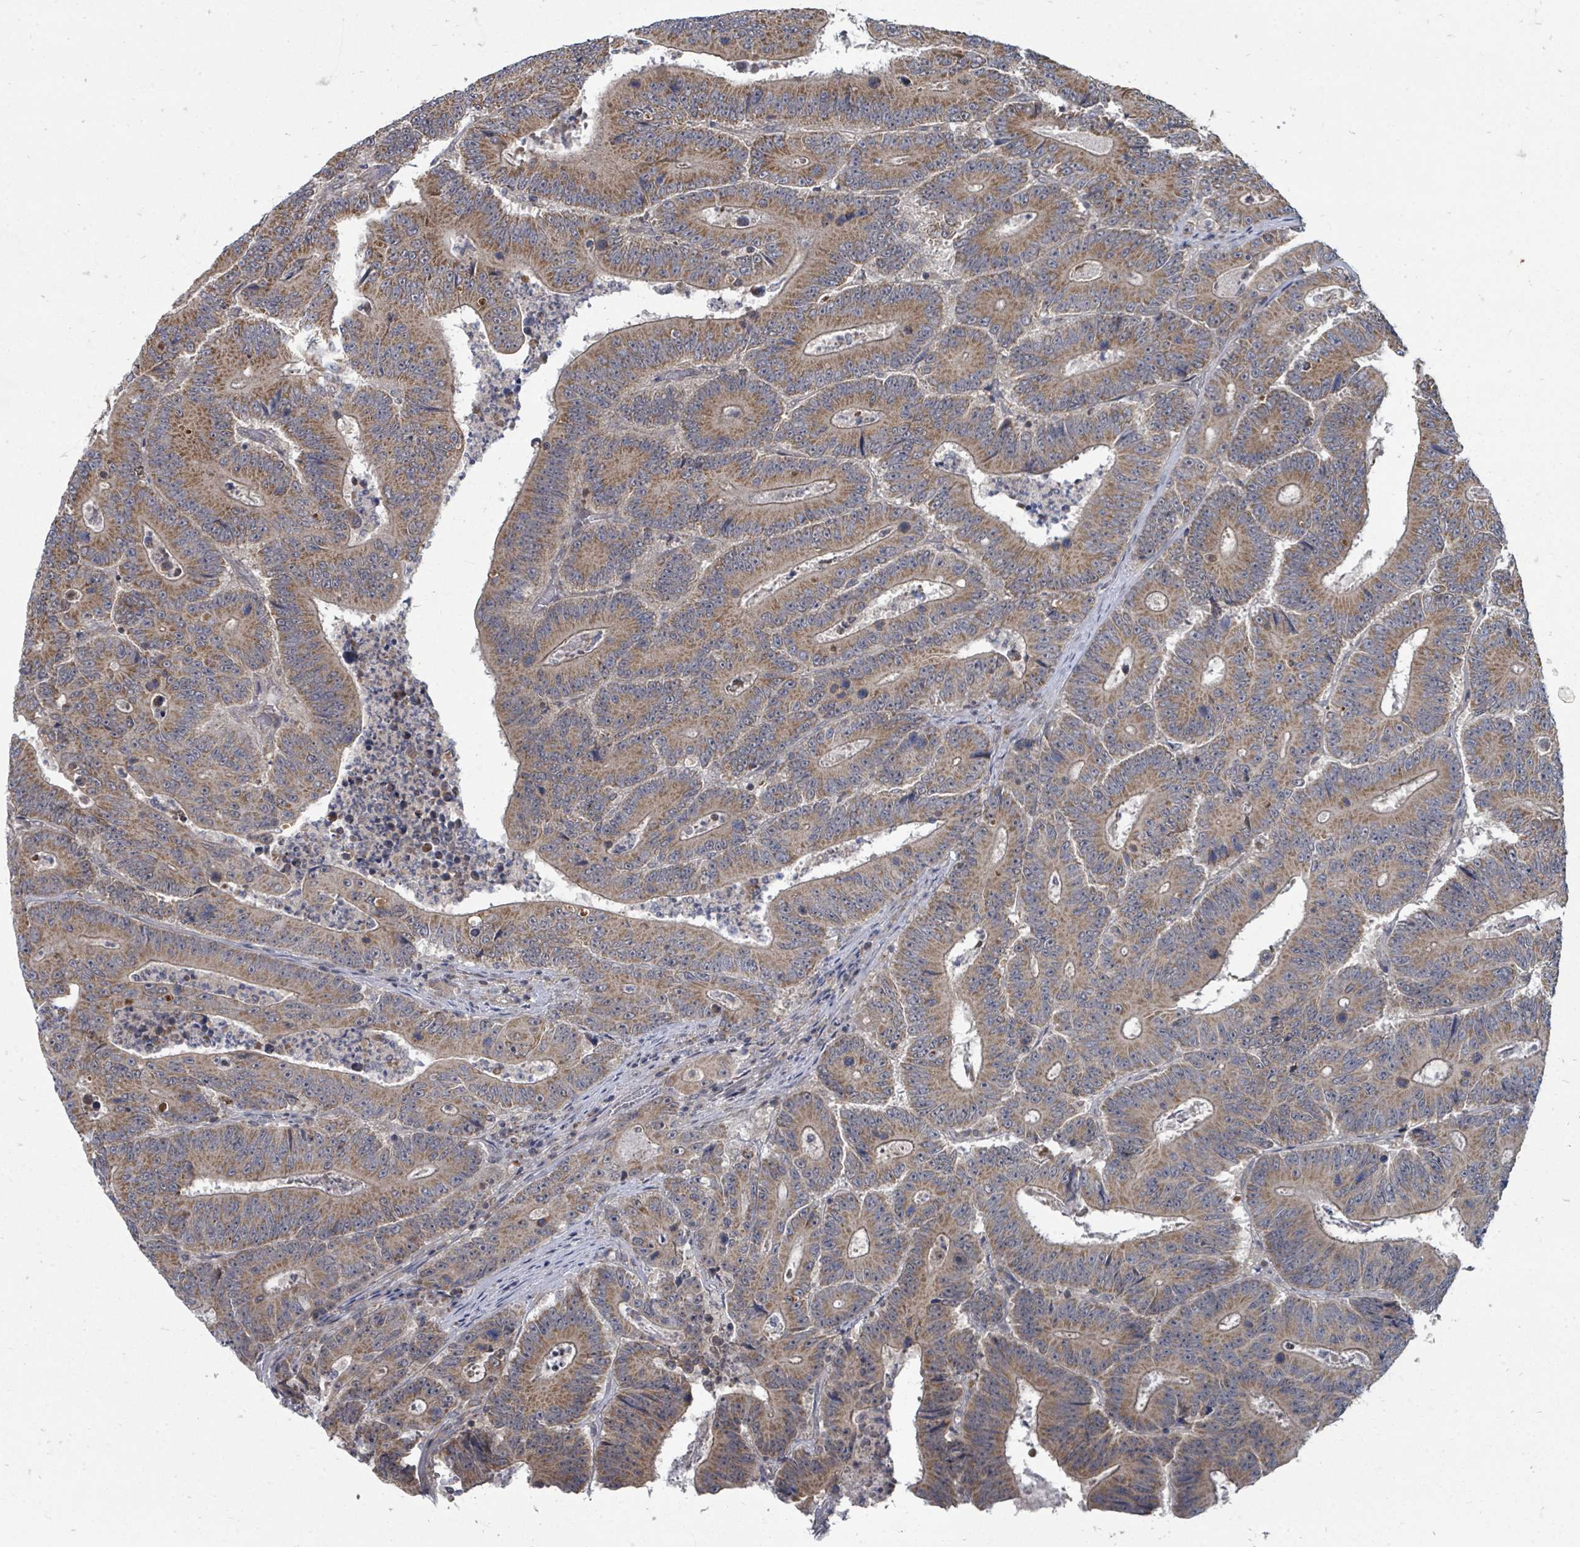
{"staining": {"intensity": "moderate", "quantity": ">75%", "location": "cytoplasmic/membranous"}, "tissue": "colorectal cancer", "cell_type": "Tumor cells", "image_type": "cancer", "snomed": [{"axis": "morphology", "description": "Adenocarcinoma, NOS"}, {"axis": "topography", "description": "Colon"}], "caption": "Colorectal adenocarcinoma stained with IHC reveals moderate cytoplasmic/membranous positivity in approximately >75% of tumor cells.", "gene": "MAGOHB", "patient": {"sex": "male", "age": 83}}